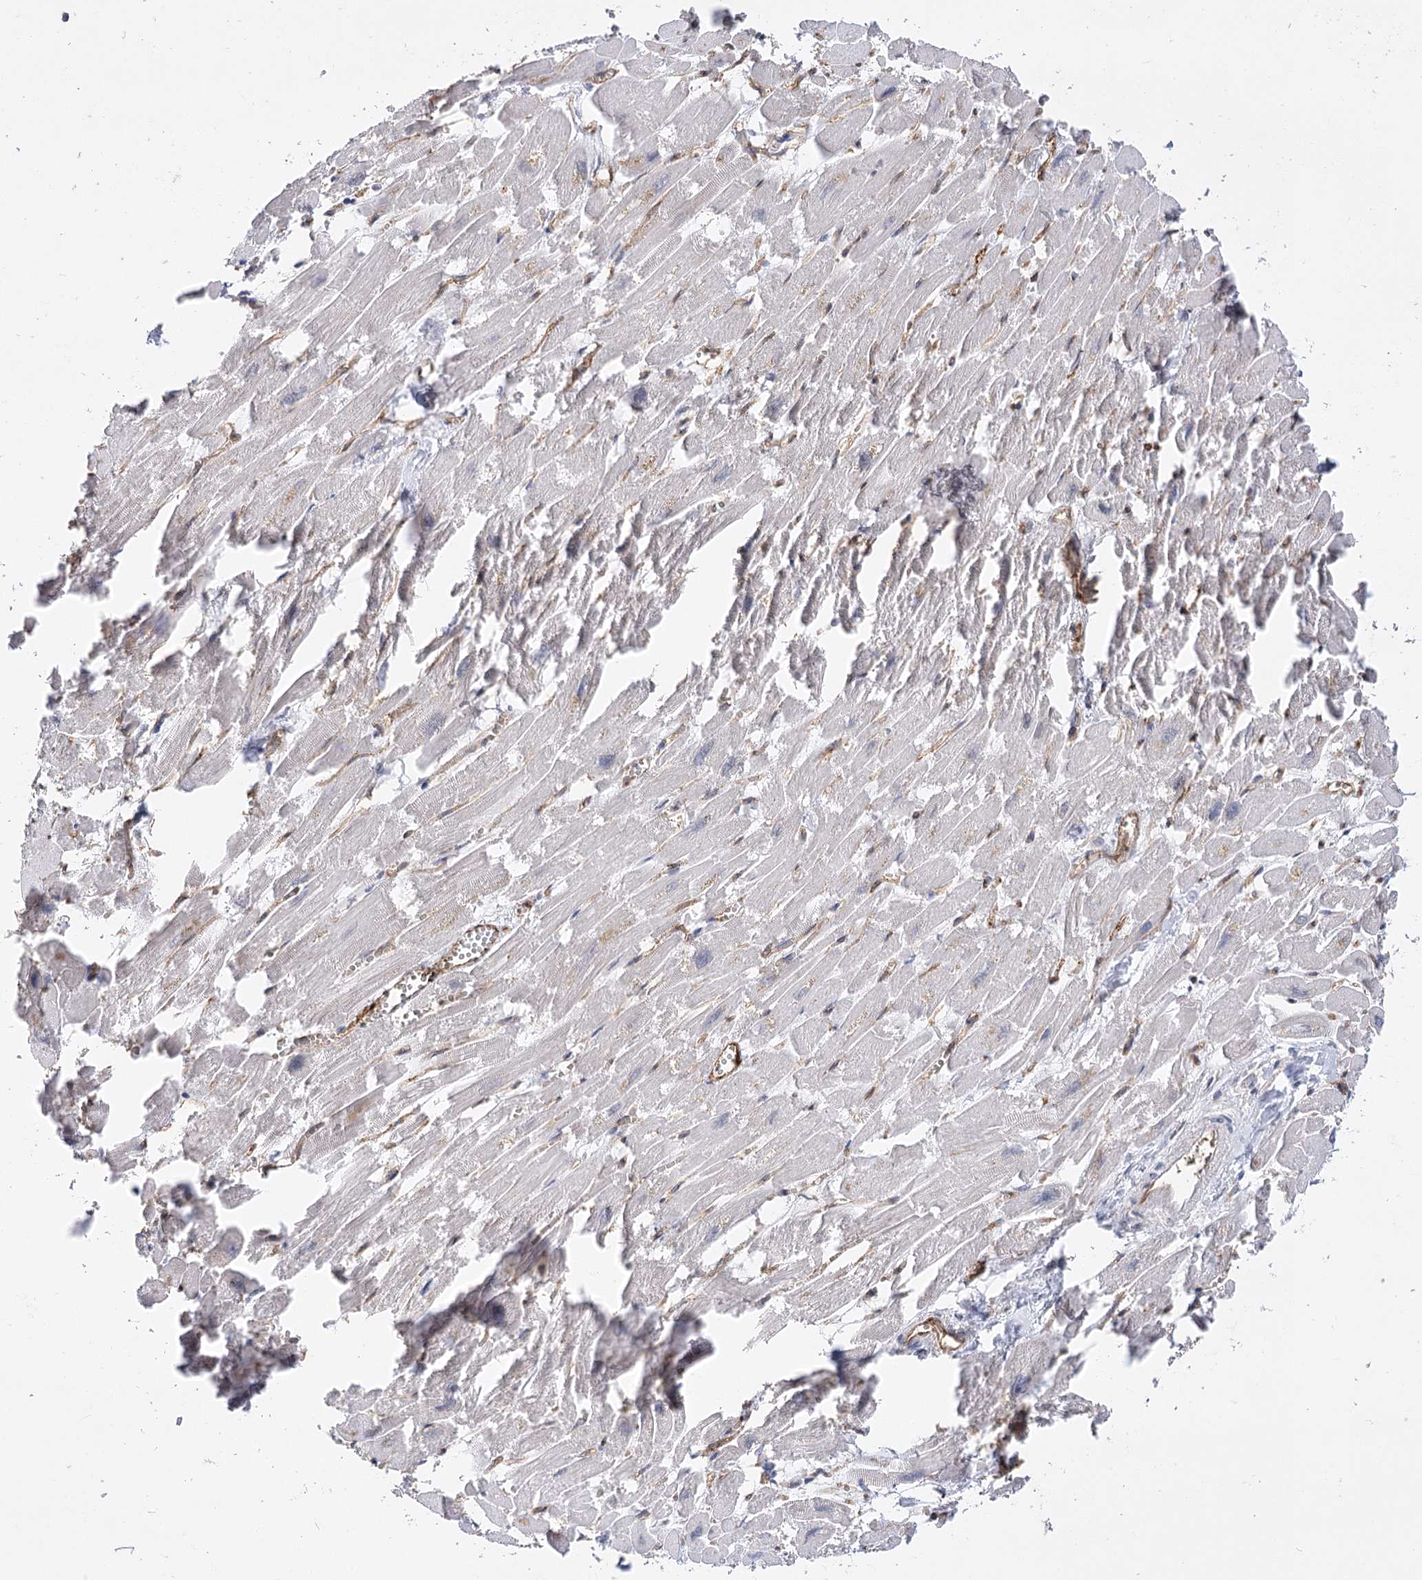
{"staining": {"intensity": "negative", "quantity": "none", "location": "none"}, "tissue": "heart muscle", "cell_type": "Cardiomyocytes", "image_type": "normal", "snomed": [{"axis": "morphology", "description": "Normal tissue, NOS"}, {"axis": "topography", "description": "Heart"}], "caption": "Immunohistochemistry image of normal heart muscle stained for a protein (brown), which demonstrates no positivity in cardiomyocytes.", "gene": "ARHGAP31", "patient": {"sex": "male", "age": 54}}